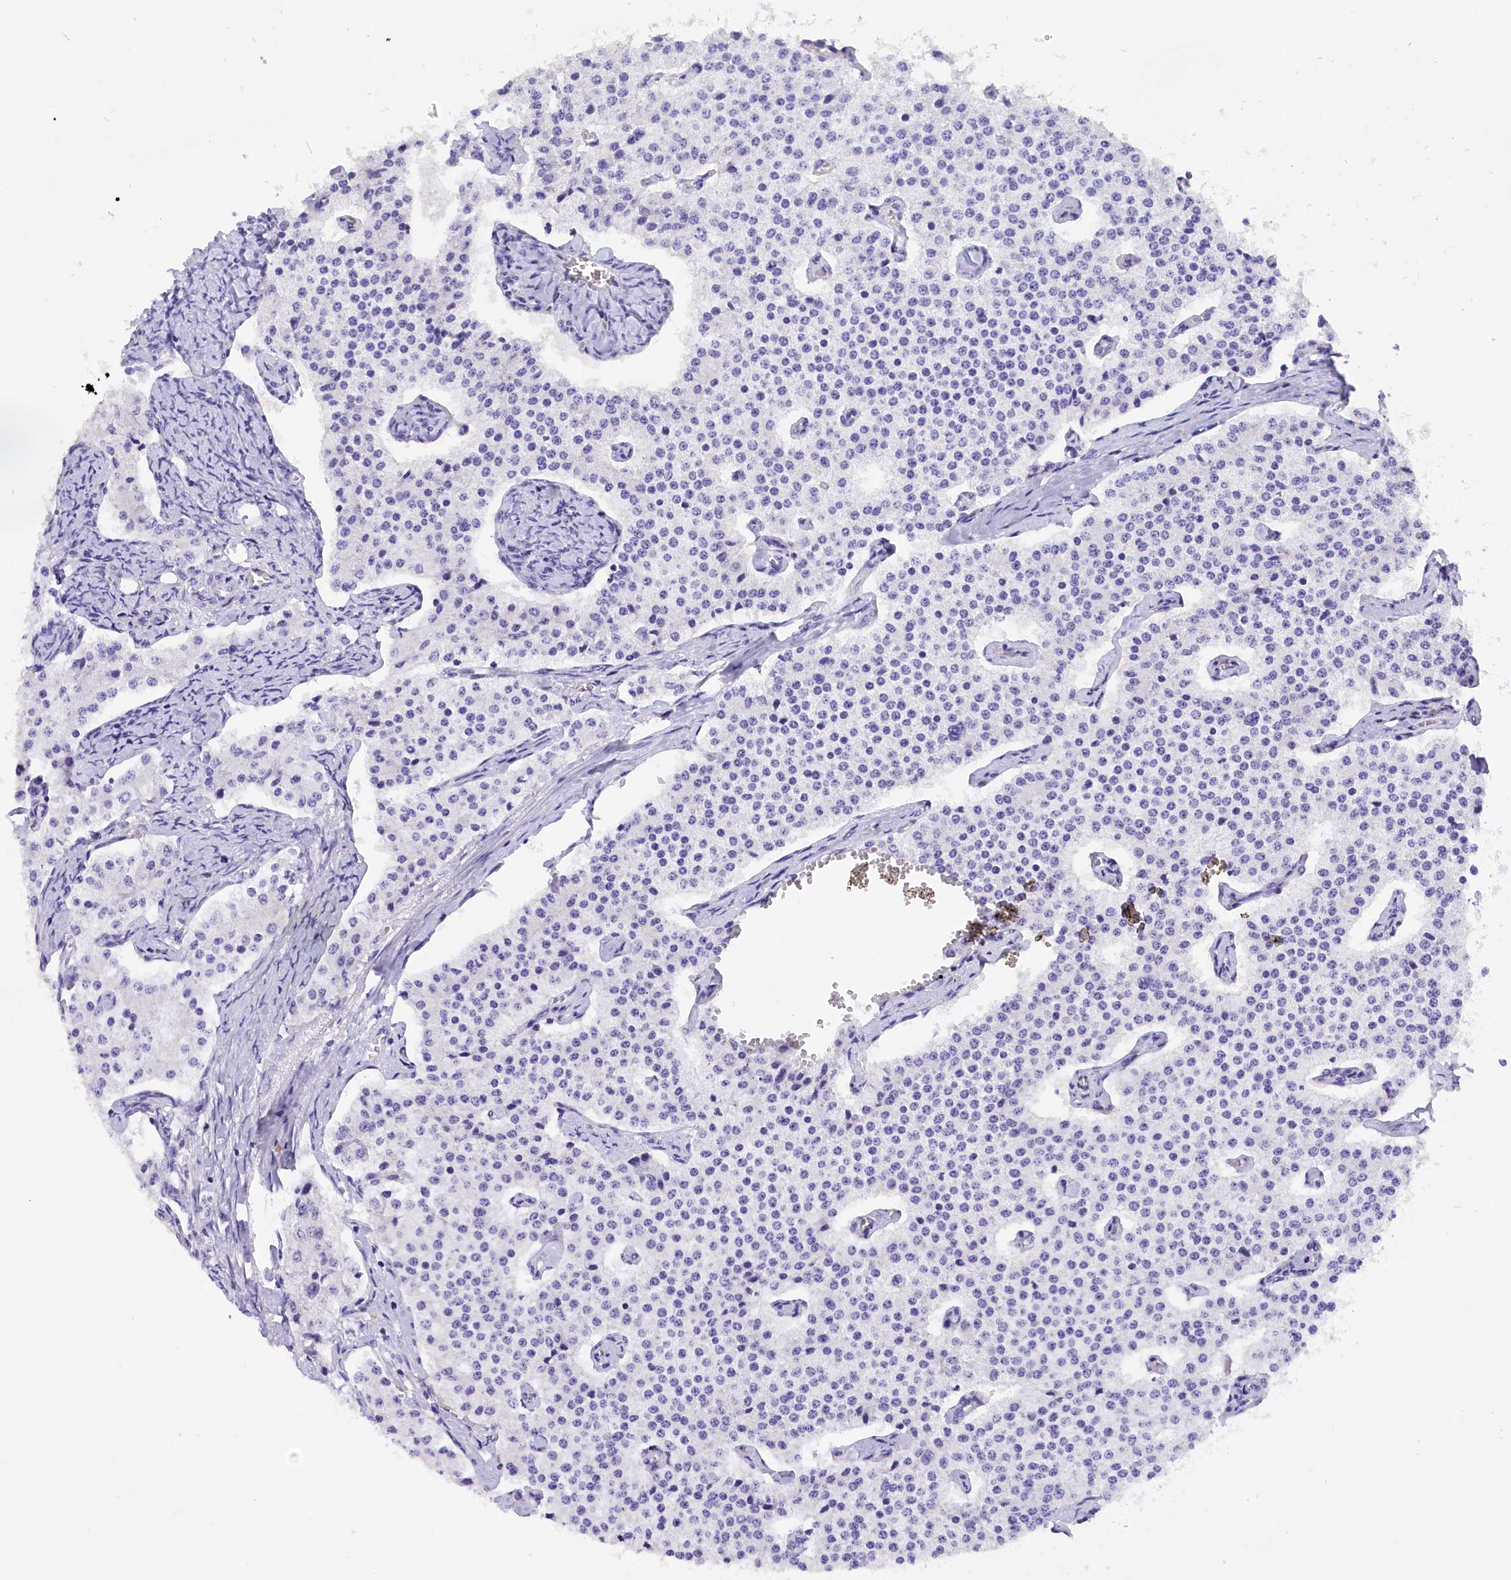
{"staining": {"intensity": "negative", "quantity": "none", "location": "none"}, "tissue": "carcinoid", "cell_type": "Tumor cells", "image_type": "cancer", "snomed": [{"axis": "morphology", "description": "Carcinoid, malignant, NOS"}, {"axis": "topography", "description": "Colon"}], "caption": "Carcinoid (malignant) was stained to show a protein in brown. There is no significant expression in tumor cells.", "gene": "COL6A5", "patient": {"sex": "female", "age": 52}}